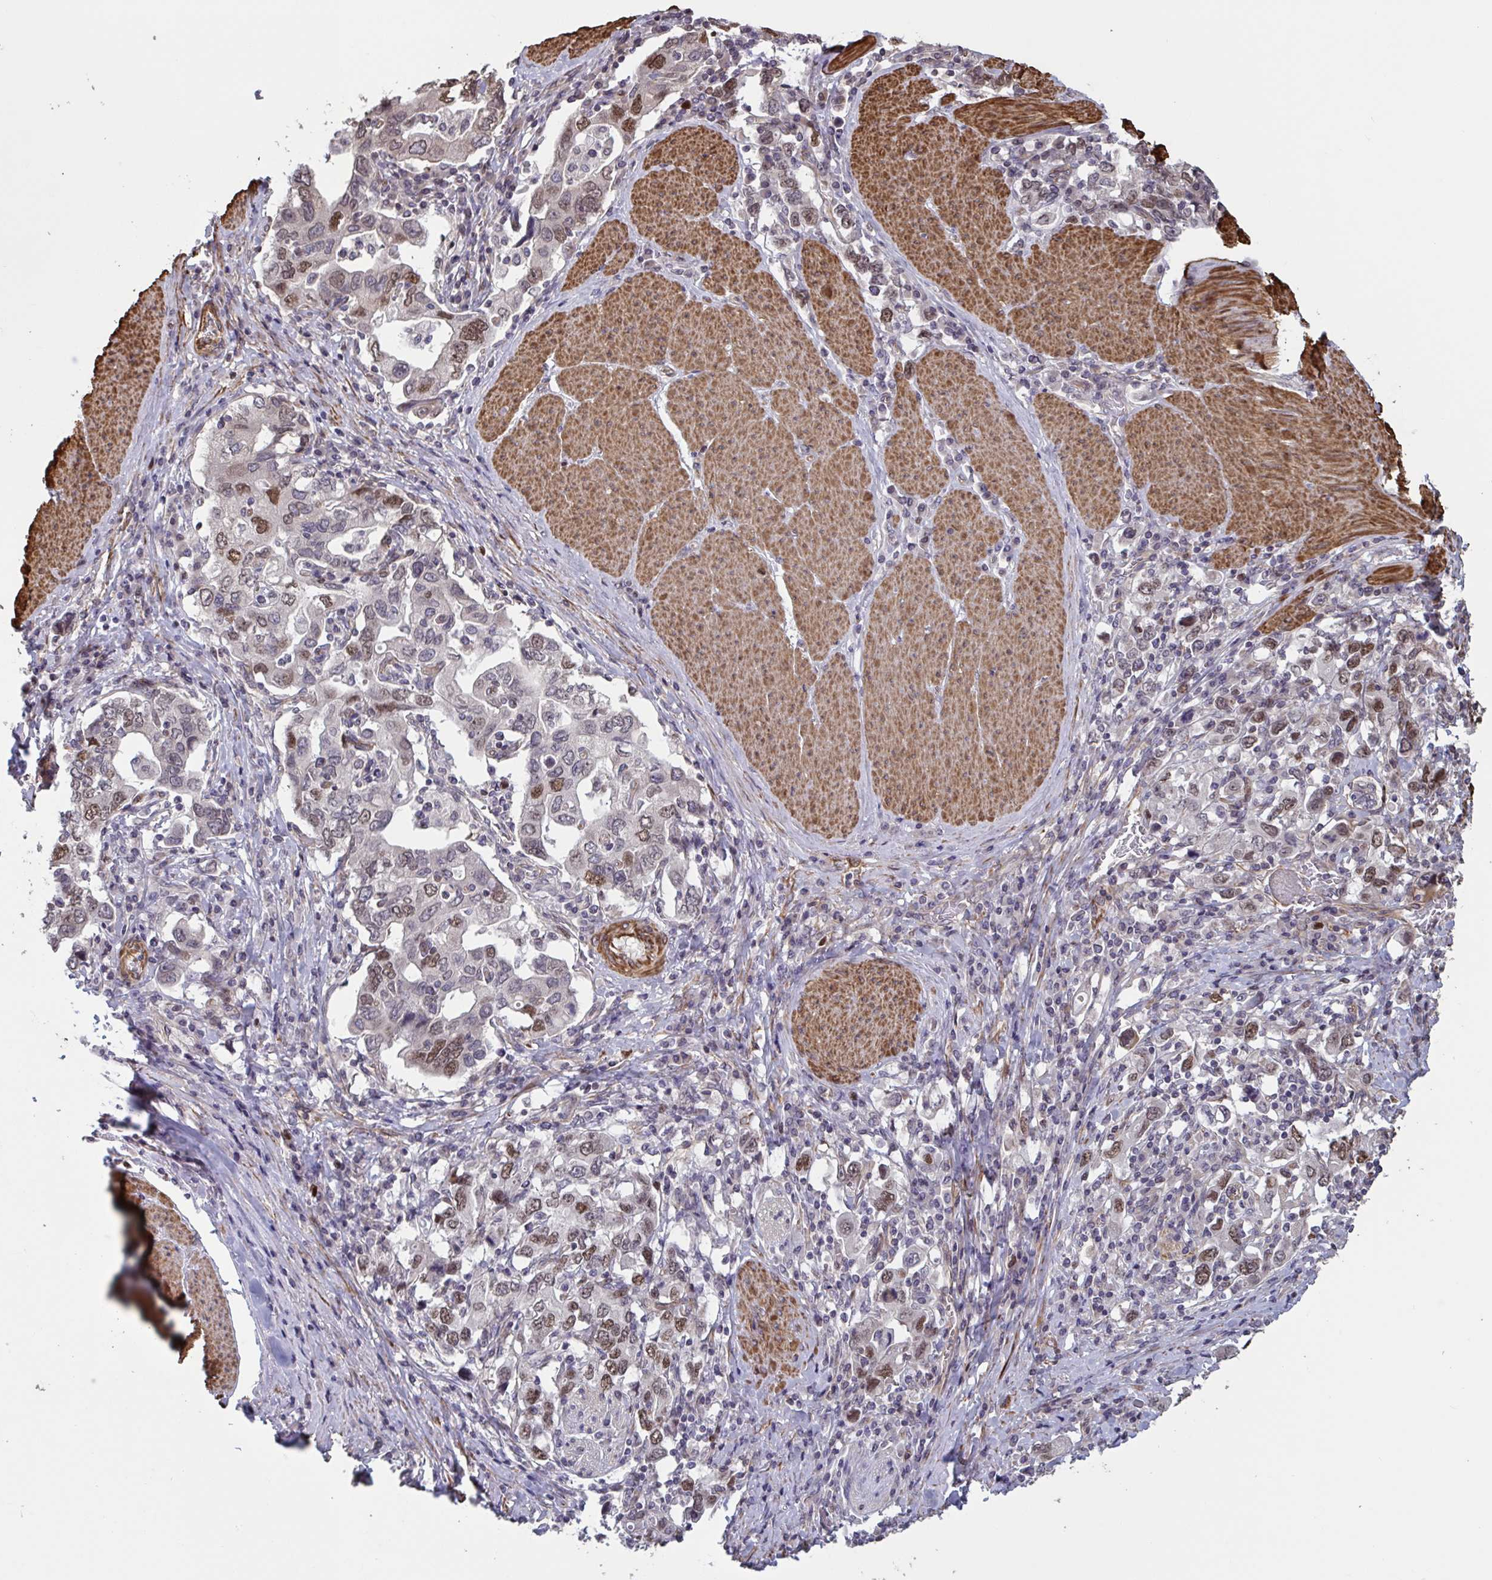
{"staining": {"intensity": "moderate", "quantity": "25%-75%", "location": "nuclear"}, "tissue": "stomach cancer", "cell_type": "Tumor cells", "image_type": "cancer", "snomed": [{"axis": "morphology", "description": "Adenocarcinoma, NOS"}, {"axis": "topography", "description": "Stomach, upper"}, {"axis": "topography", "description": "Stomach"}], "caption": "High-magnification brightfield microscopy of stomach adenocarcinoma stained with DAB (3,3'-diaminobenzidine) (brown) and counterstained with hematoxylin (blue). tumor cells exhibit moderate nuclear expression is seen in approximately25%-75% of cells. The staining is performed using DAB brown chromogen to label protein expression. The nuclei are counter-stained blue using hematoxylin.", "gene": "IPO5", "patient": {"sex": "male", "age": 62}}